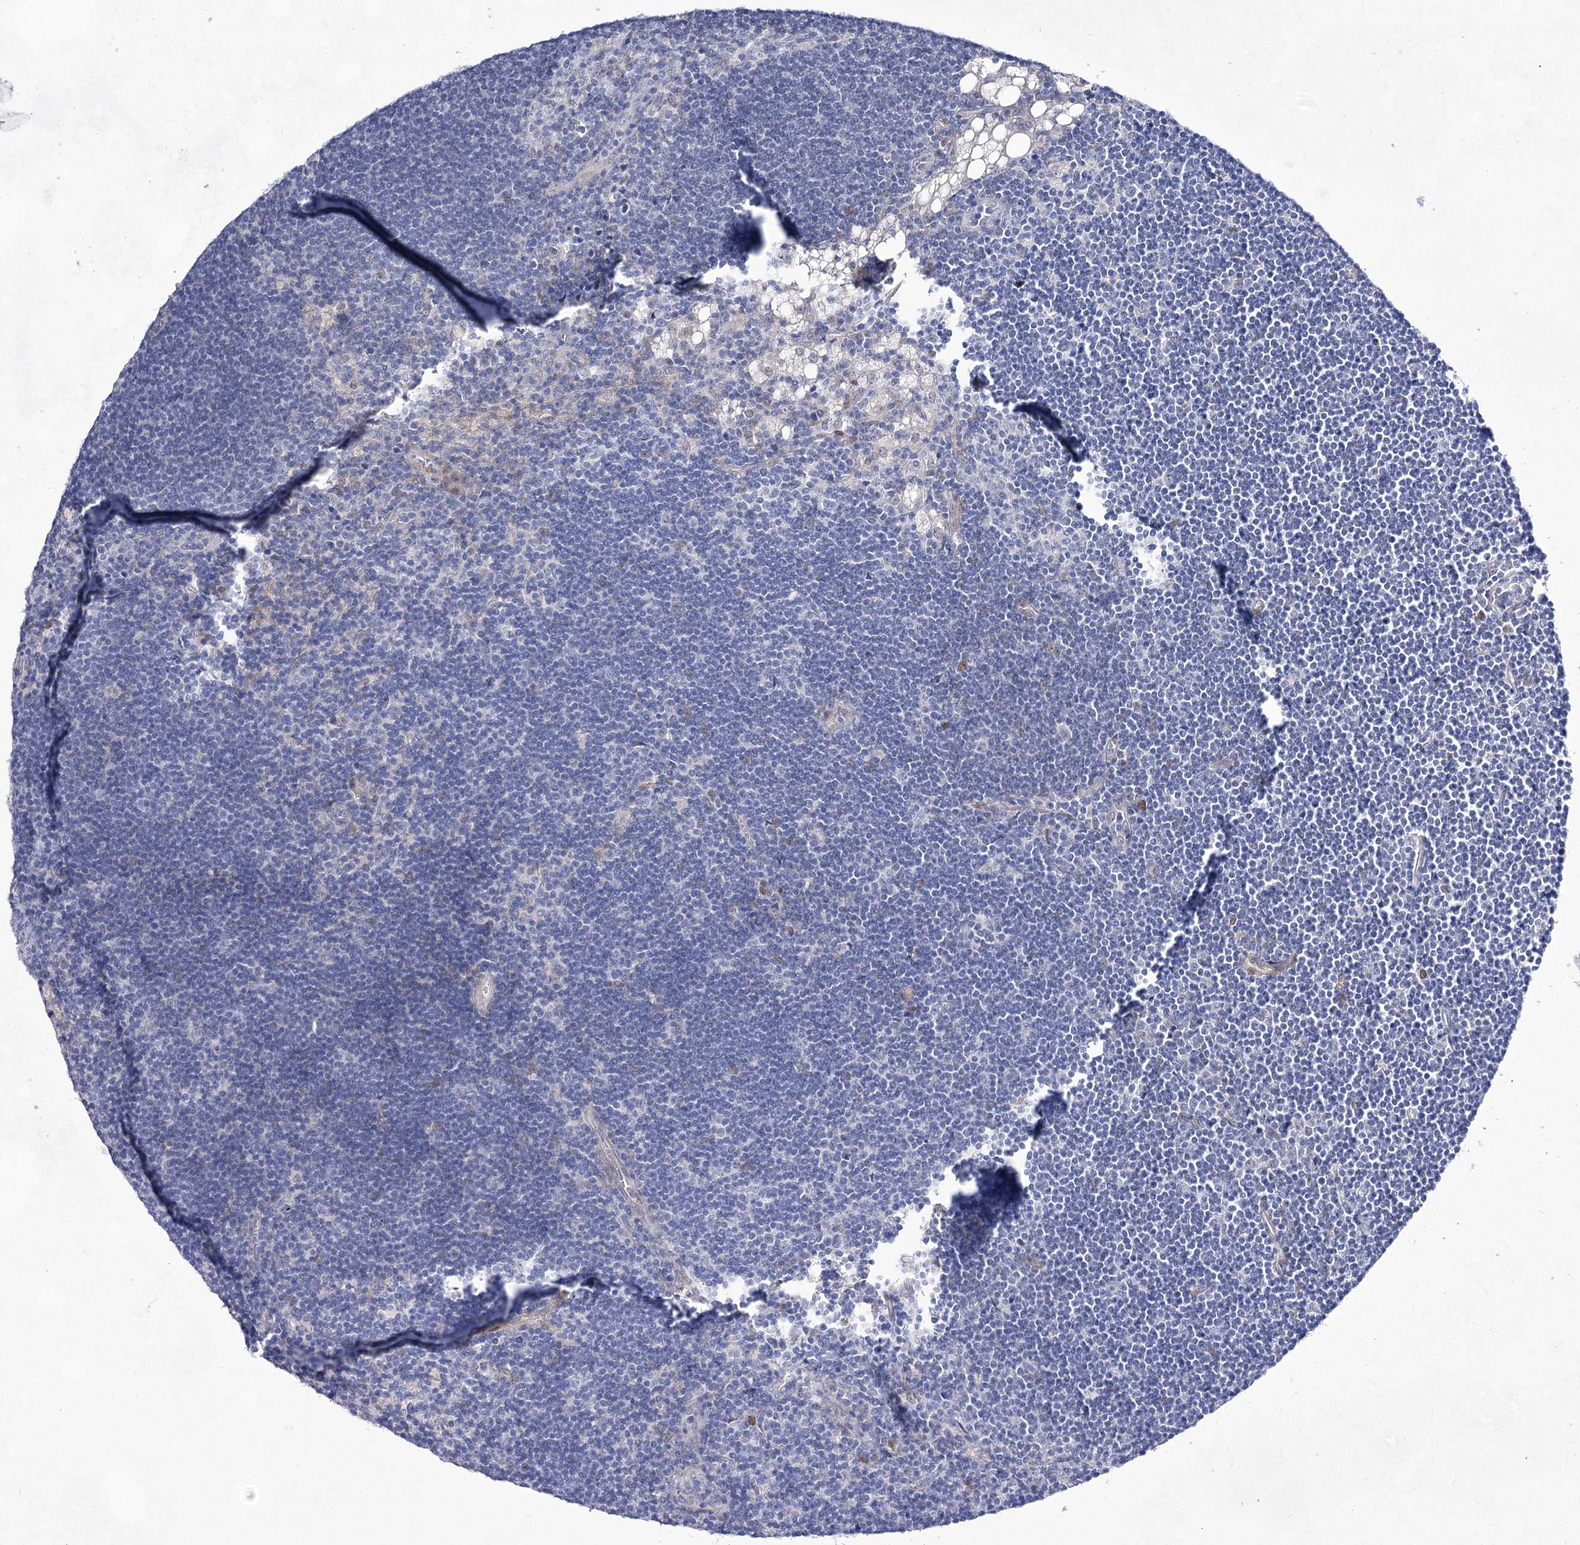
{"staining": {"intensity": "negative", "quantity": "none", "location": "none"}, "tissue": "lymph node", "cell_type": "Germinal center cells", "image_type": "normal", "snomed": [{"axis": "morphology", "description": "Normal tissue, NOS"}, {"axis": "topography", "description": "Lymph node"}], "caption": "Lymph node was stained to show a protein in brown. There is no significant expression in germinal center cells. (DAB IHC visualized using brightfield microscopy, high magnification).", "gene": "UGDH", "patient": {"sex": "male", "age": 24}}